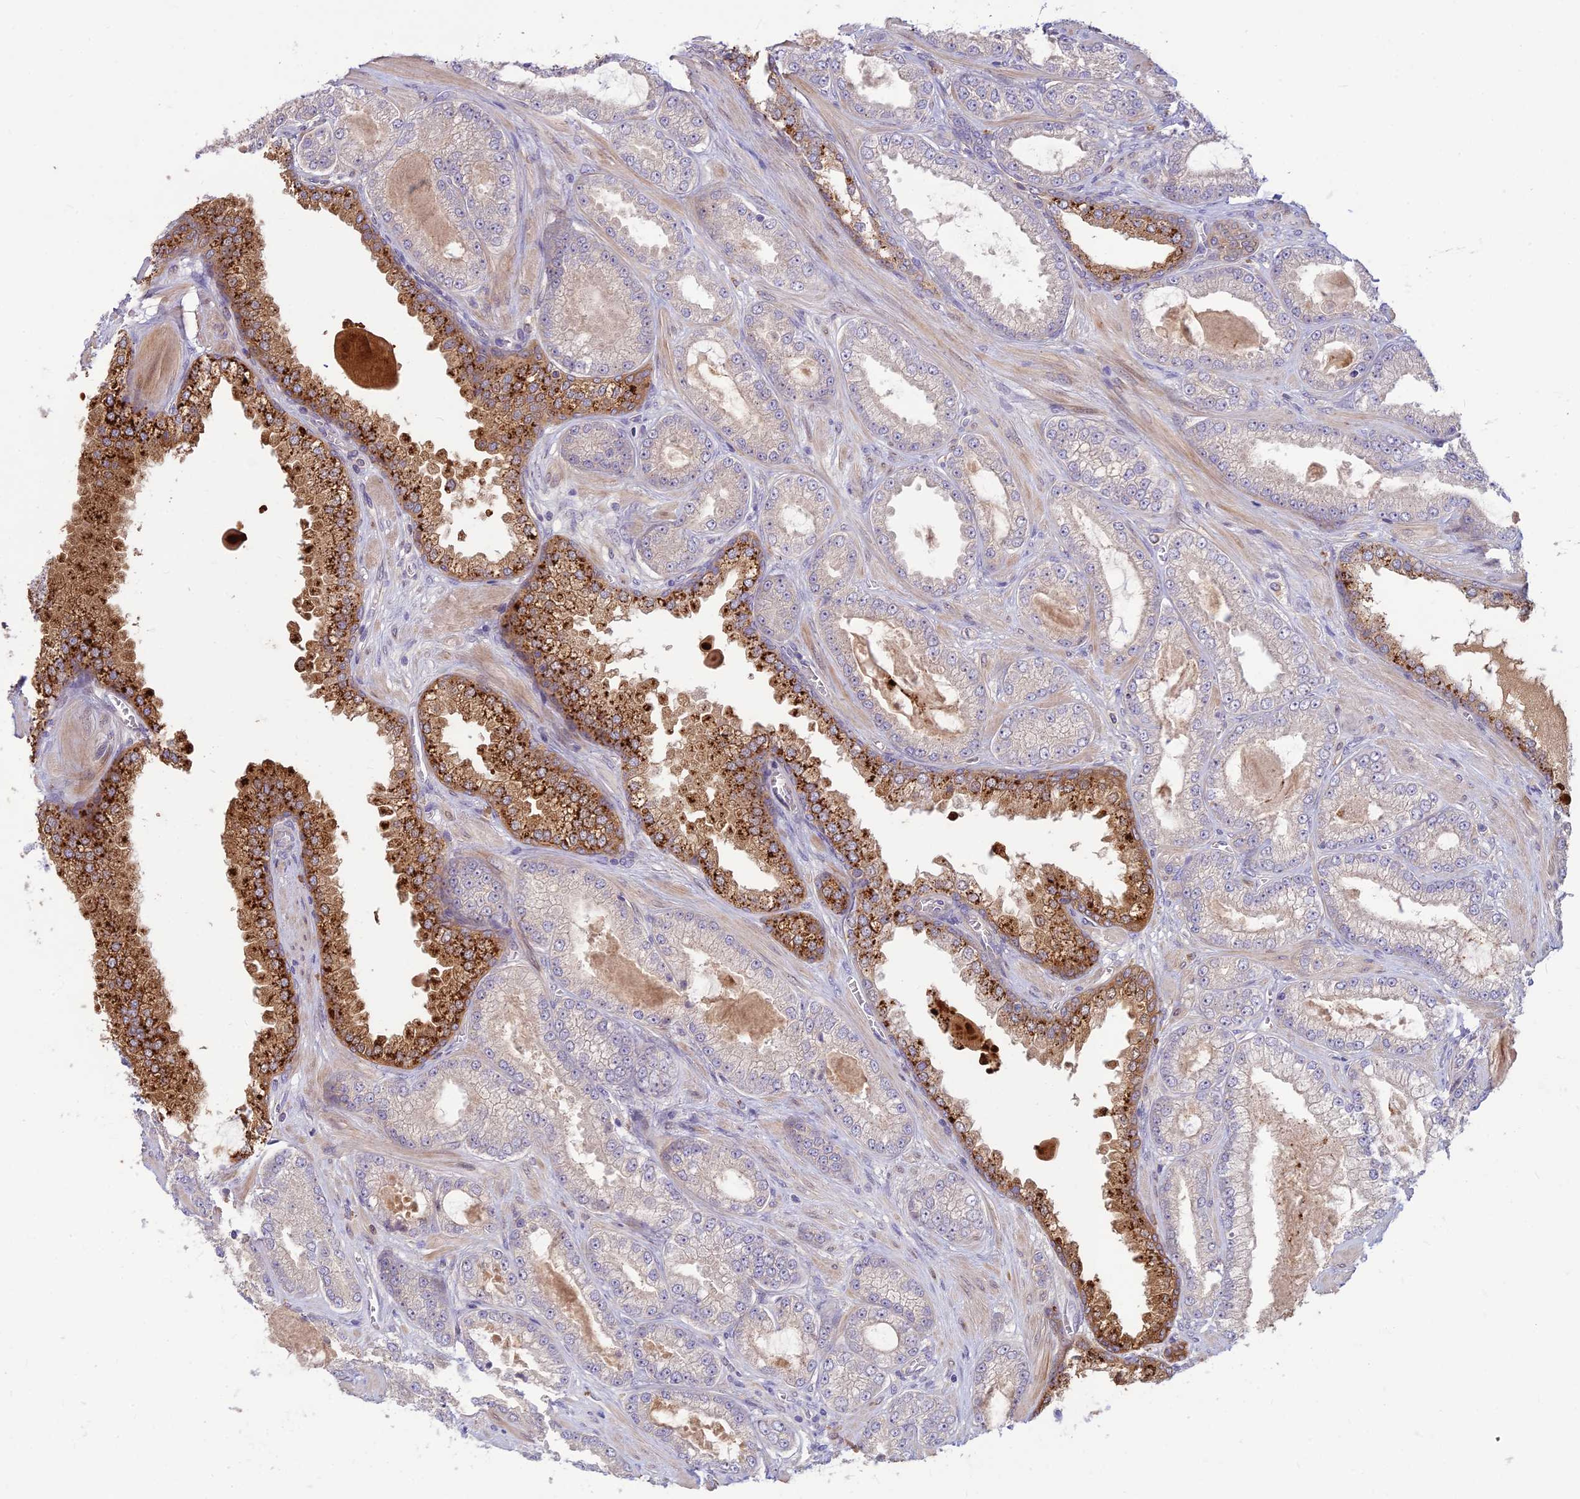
{"staining": {"intensity": "moderate", "quantity": "<25%", "location": "cytoplasmic/membranous"}, "tissue": "prostate cancer", "cell_type": "Tumor cells", "image_type": "cancer", "snomed": [{"axis": "morphology", "description": "Adenocarcinoma, Low grade"}, {"axis": "topography", "description": "Prostate"}], "caption": "Immunohistochemical staining of human prostate adenocarcinoma (low-grade) displays low levels of moderate cytoplasmic/membranous protein staining in about <25% of tumor cells. The staining was performed using DAB to visualize the protein expression in brown, while the nuclei were stained in blue with hematoxylin (Magnification: 20x).", "gene": "ST8SIA5", "patient": {"sex": "male", "age": 57}}